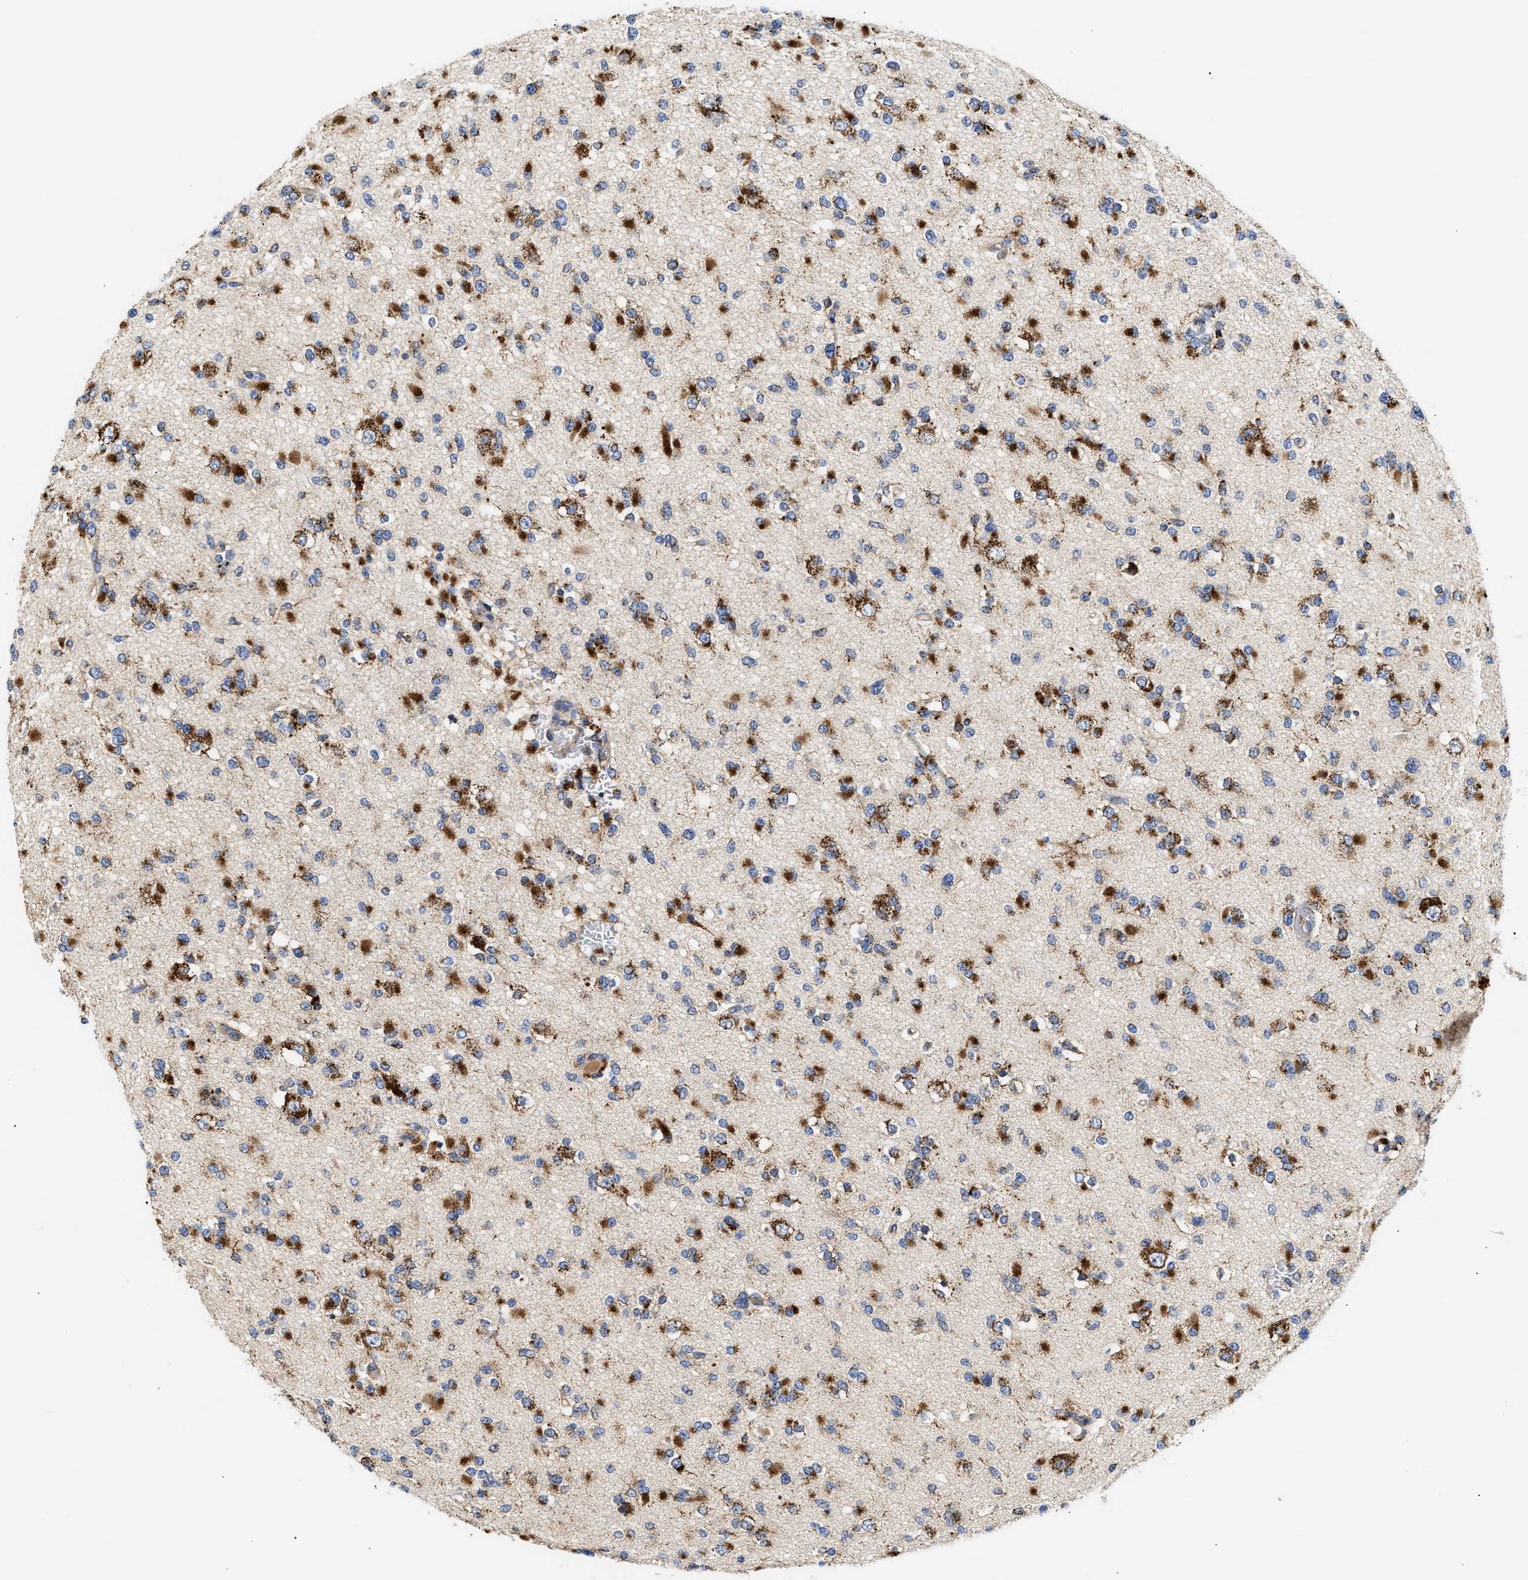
{"staining": {"intensity": "strong", "quantity": ">75%", "location": "cytoplasmic/membranous"}, "tissue": "glioma", "cell_type": "Tumor cells", "image_type": "cancer", "snomed": [{"axis": "morphology", "description": "Glioma, malignant, Low grade"}, {"axis": "topography", "description": "Brain"}], "caption": "This is an image of immunohistochemistry staining of glioma, which shows strong expression in the cytoplasmic/membranous of tumor cells.", "gene": "CCDC146", "patient": {"sex": "female", "age": 22}}